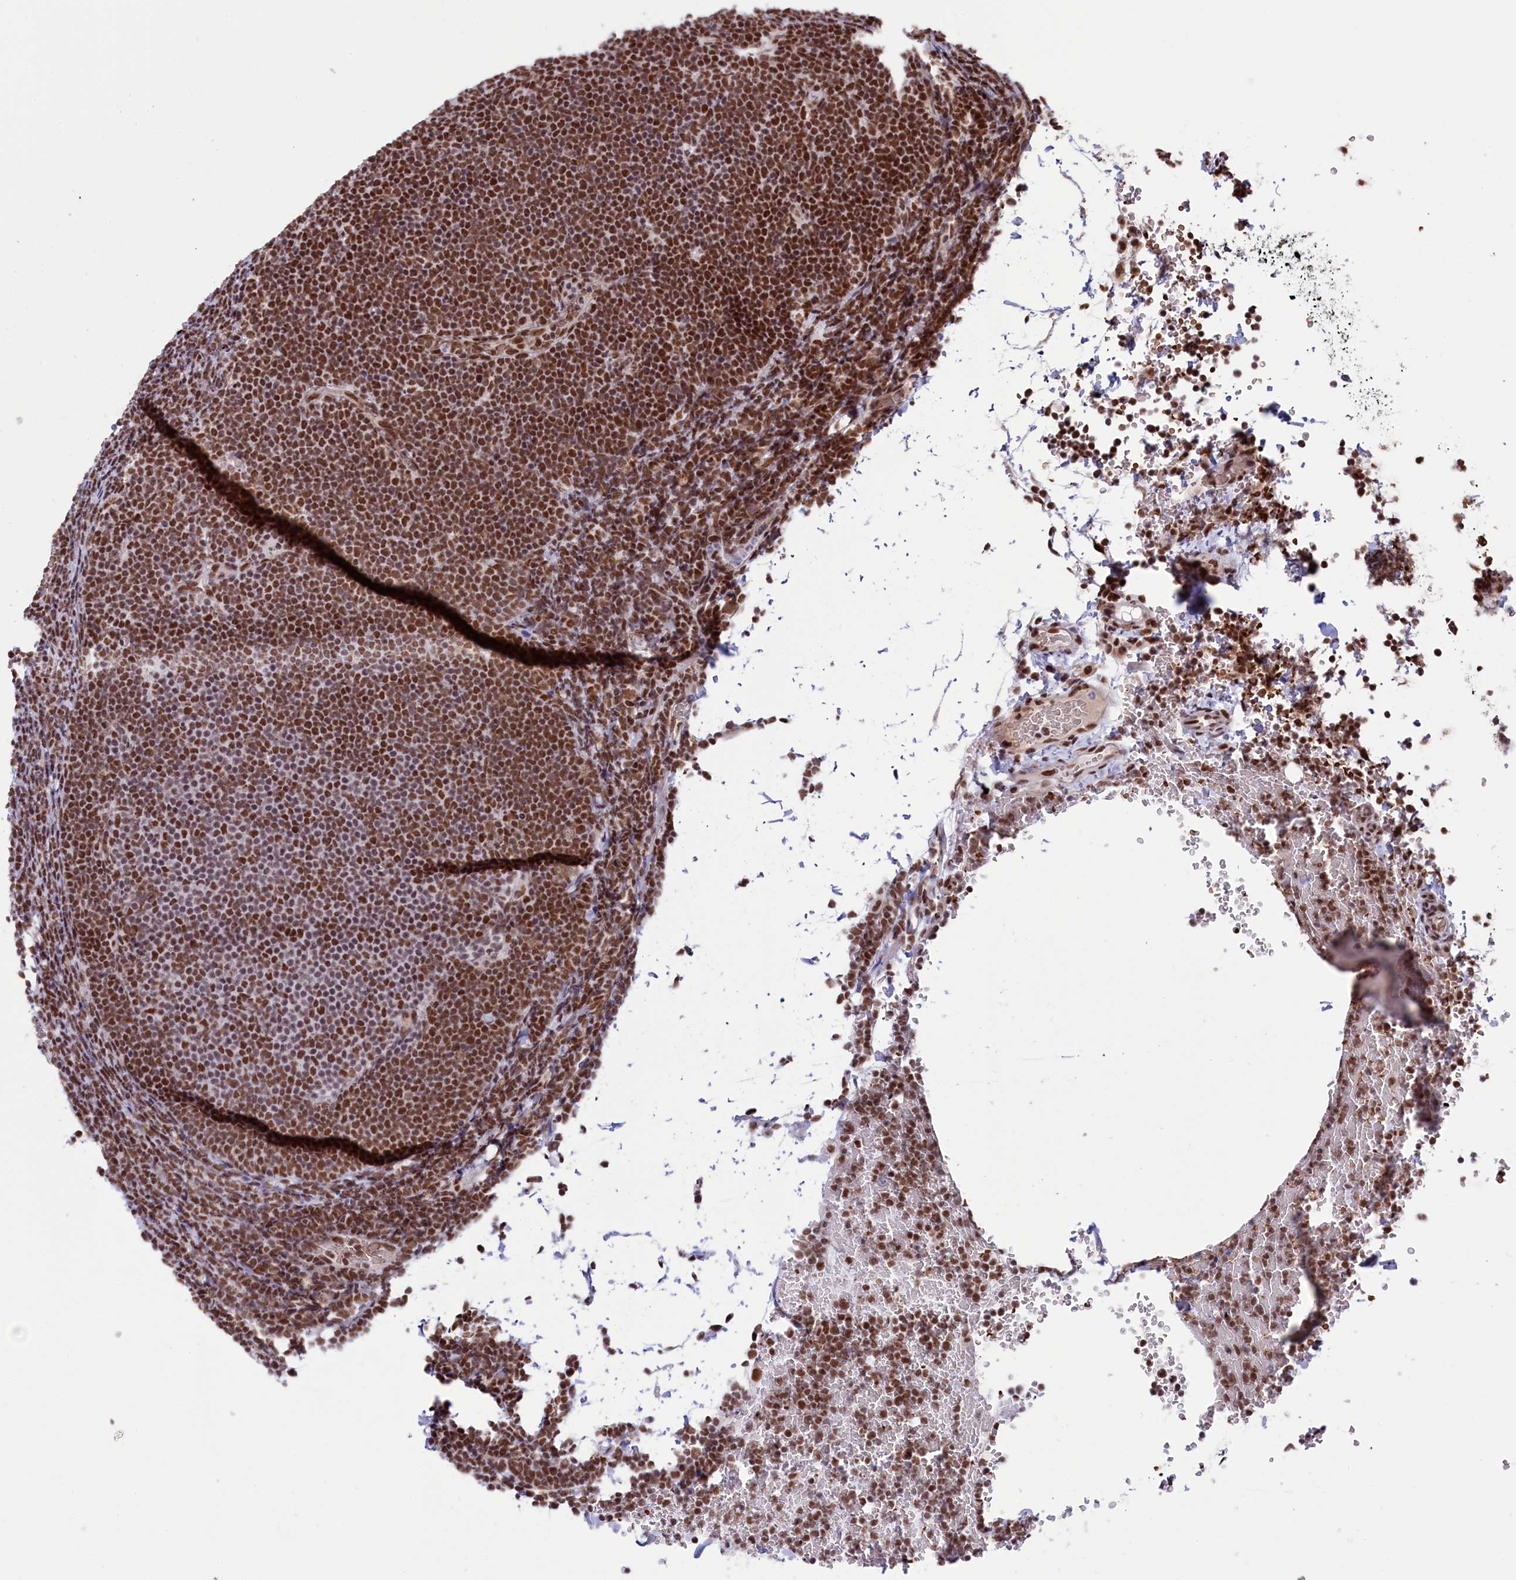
{"staining": {"intensity": "moderate", "quantity": ">75%", "location": "nuclear"}, "tissue": "lymphoma", "cell_type": "Tumor cells", "image_type": "cancer", "snomed": [{"axis": "morphology", "description": "Malignant lymphoma, non-Hodgkin's type, High grade"}, {"axis": "topography", "description": "Lymph node"}], "caption": "Human malignant lymphoma, non-Hodgkin's type (high-grade) stained for a protein (brown) exhibits moderate nuclear positive positivity in about >75% of tumor cells.", "gene": "MPHOSPH8", "patient": {"sex": "male", "age": 13}}